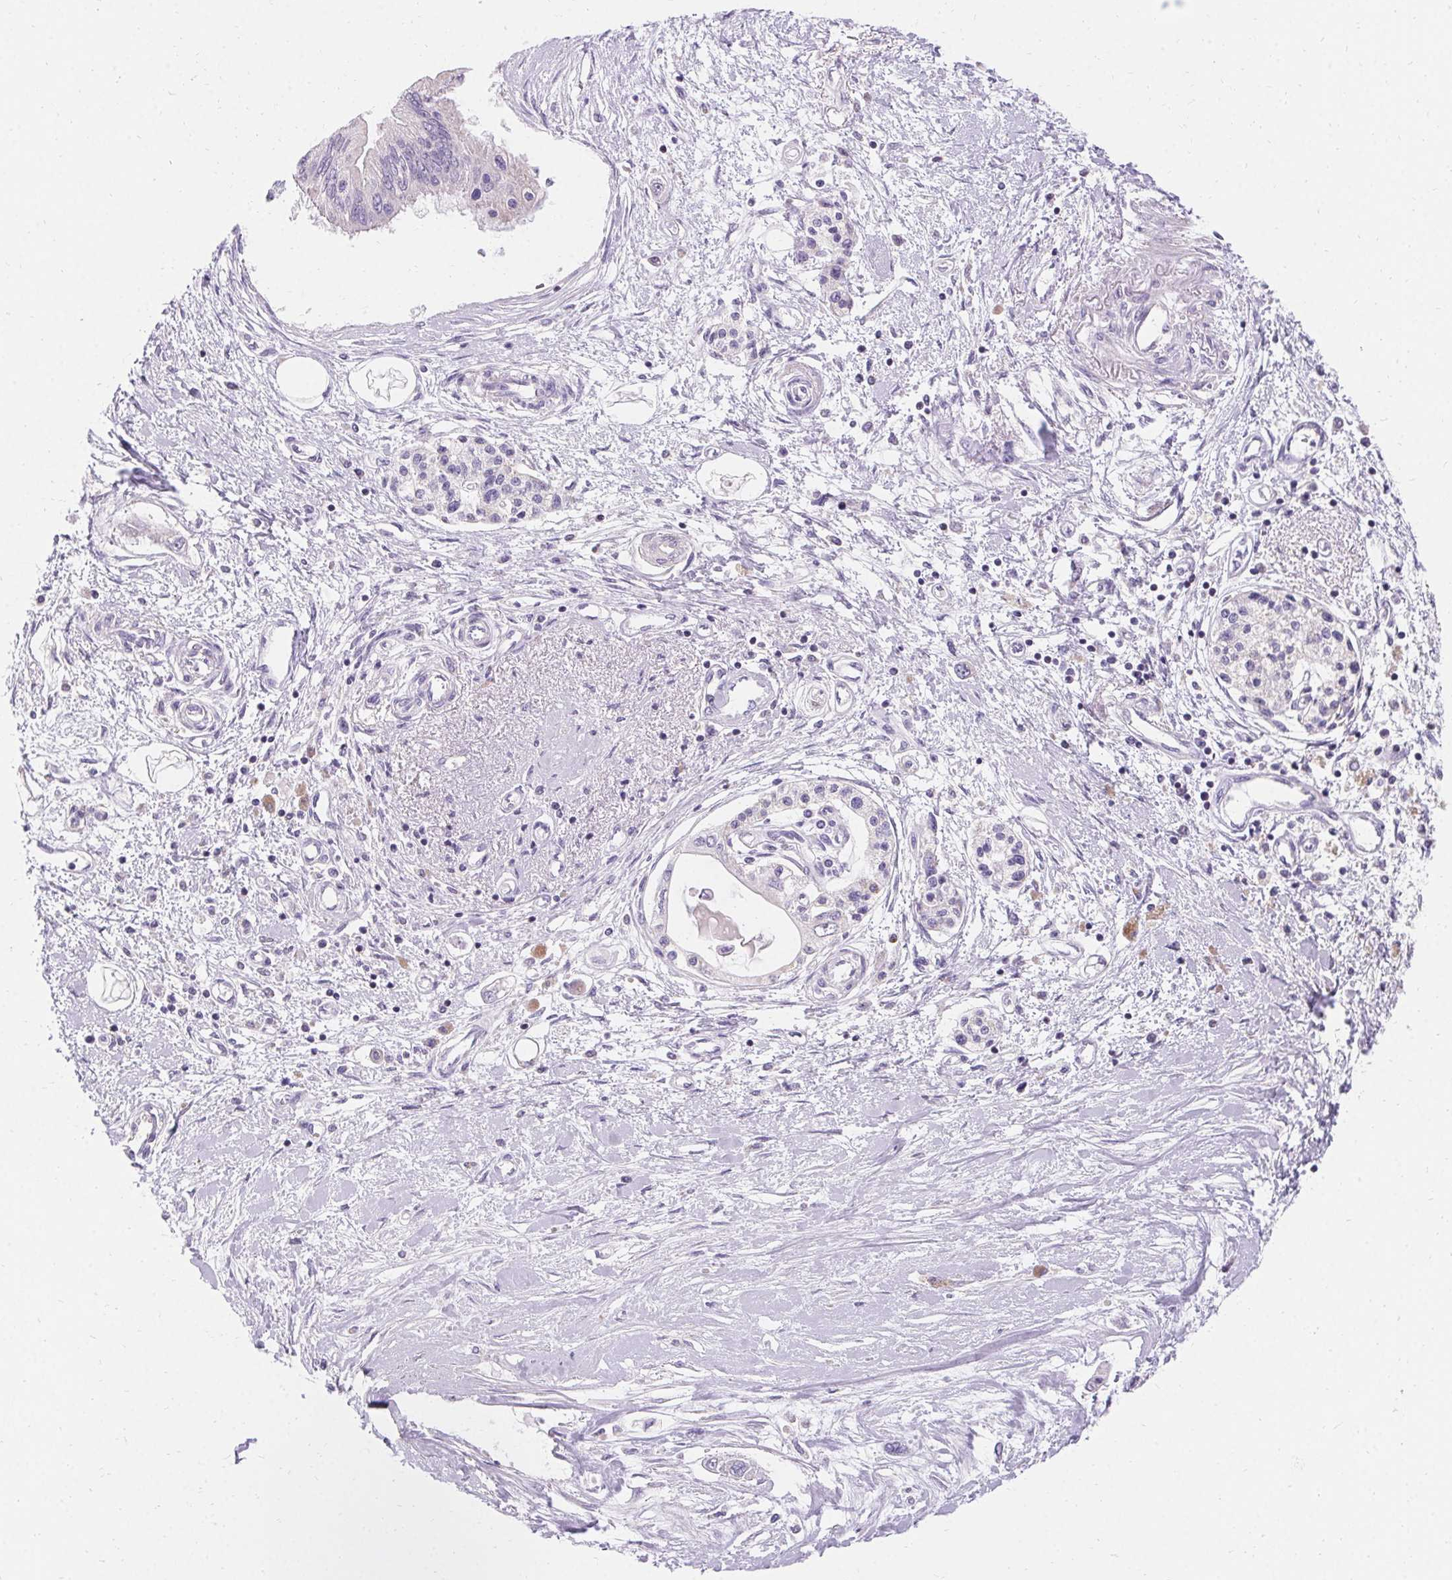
{"staining": {"intensity": "negative", "quantity": "none", "location": "none"}, "tissue": "pancreatic cancer", "cell_type": "Tumor cells", "image_type": "cancer", "snomed": [{"axis": "morphology", "description": "Adenocarcinoma, NOS"}, {"axis": "topography", "description": "Pancreas"}], "caption": "Pancreatic cancer (adenocarcinoma) stained for a protein using immunohistochemistry displays no expression tumor cells.", "gene": "ASGR2", "patient": {"sex": "female", "age": 77}}